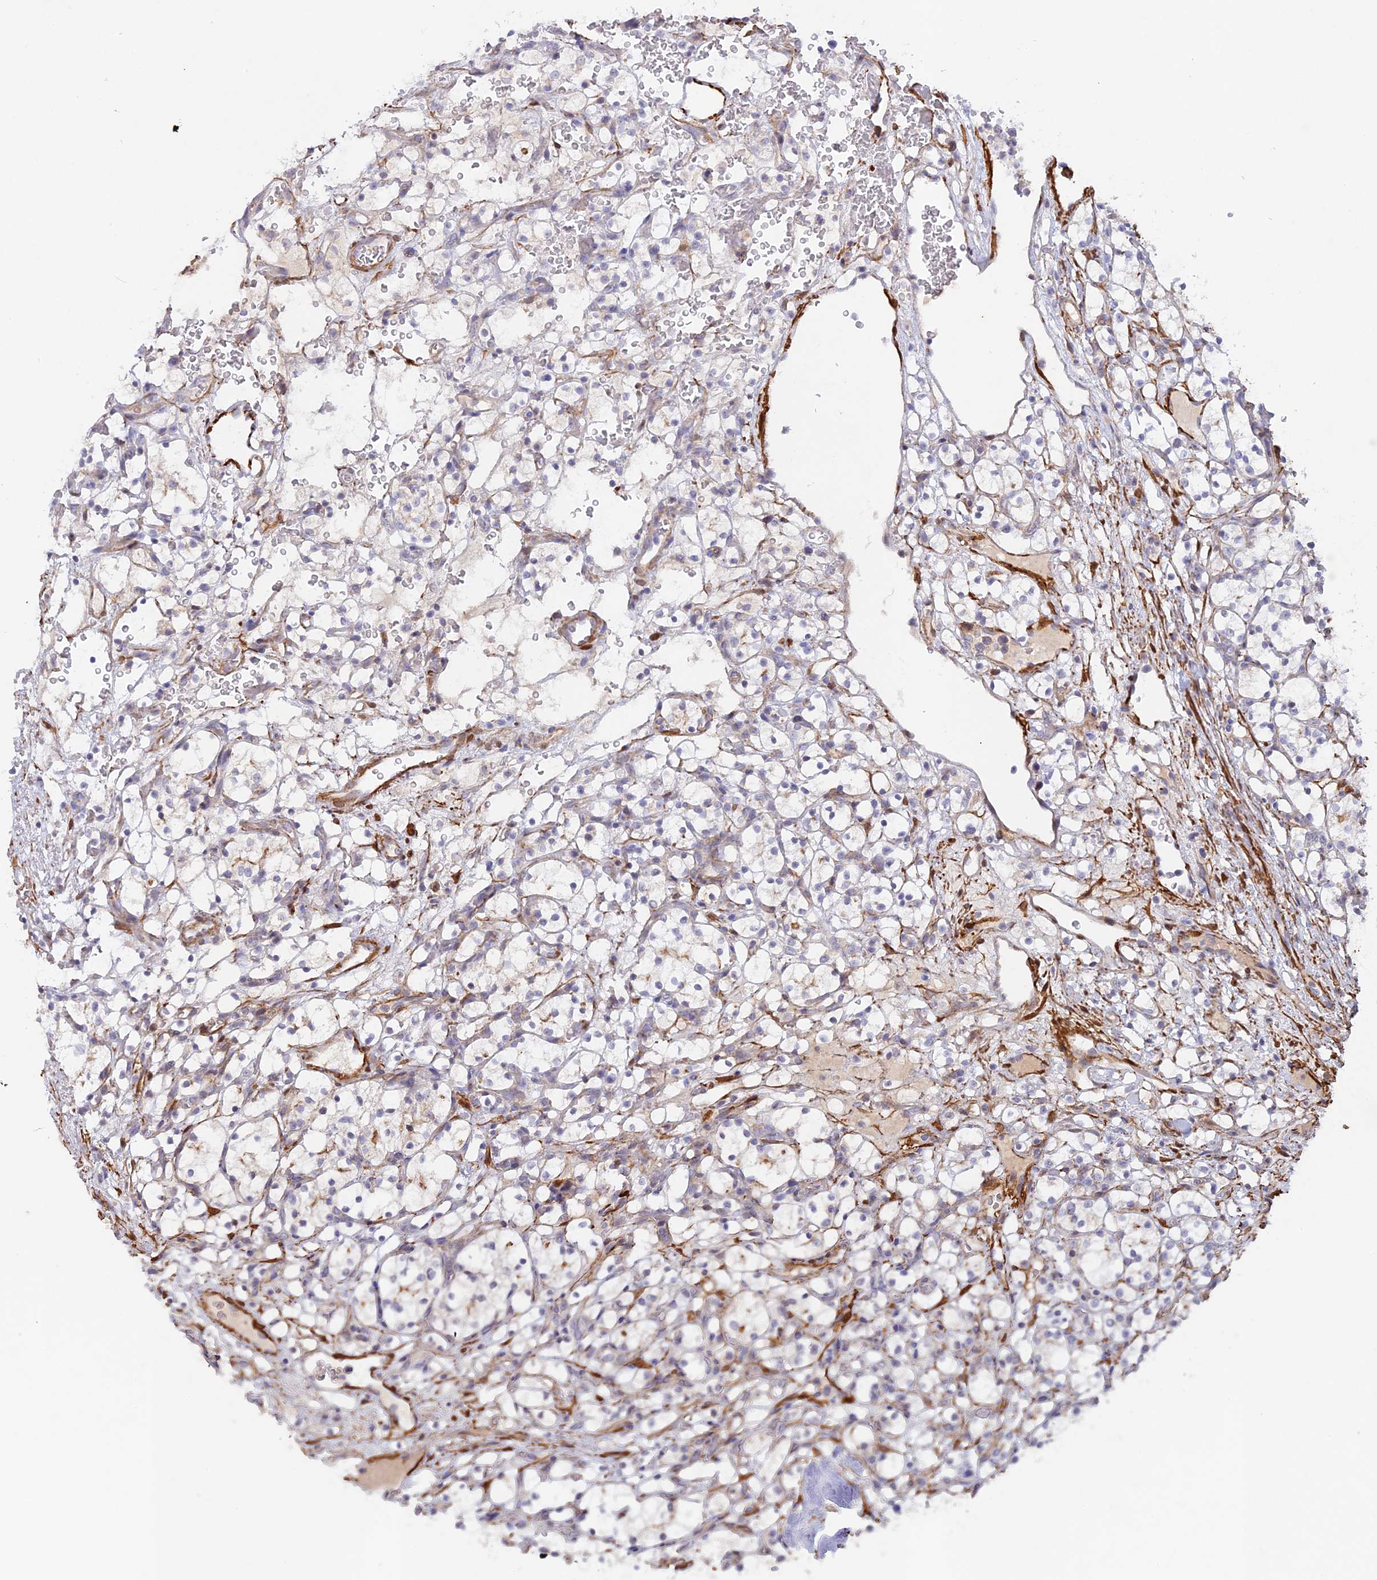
{"staining": {"intensity": "negative", "quantity": "none", "location": "none"}, "tissue": "renal cancer", "cell_type": "Tumor cells", "image_type": "cancer", "snomed": [{"axis": "morphology", "description": "Adenocarcinoma, NOS"}, {"axis": "topography", "description": "Kidney"}], "caption": "This is an immunohistochemistry (IHC) photomicrograph of human renal cancer. There is no positivity in tumor cells.", "gene": "CCDC154", "patient": {"sex": "female", "age": 69}}